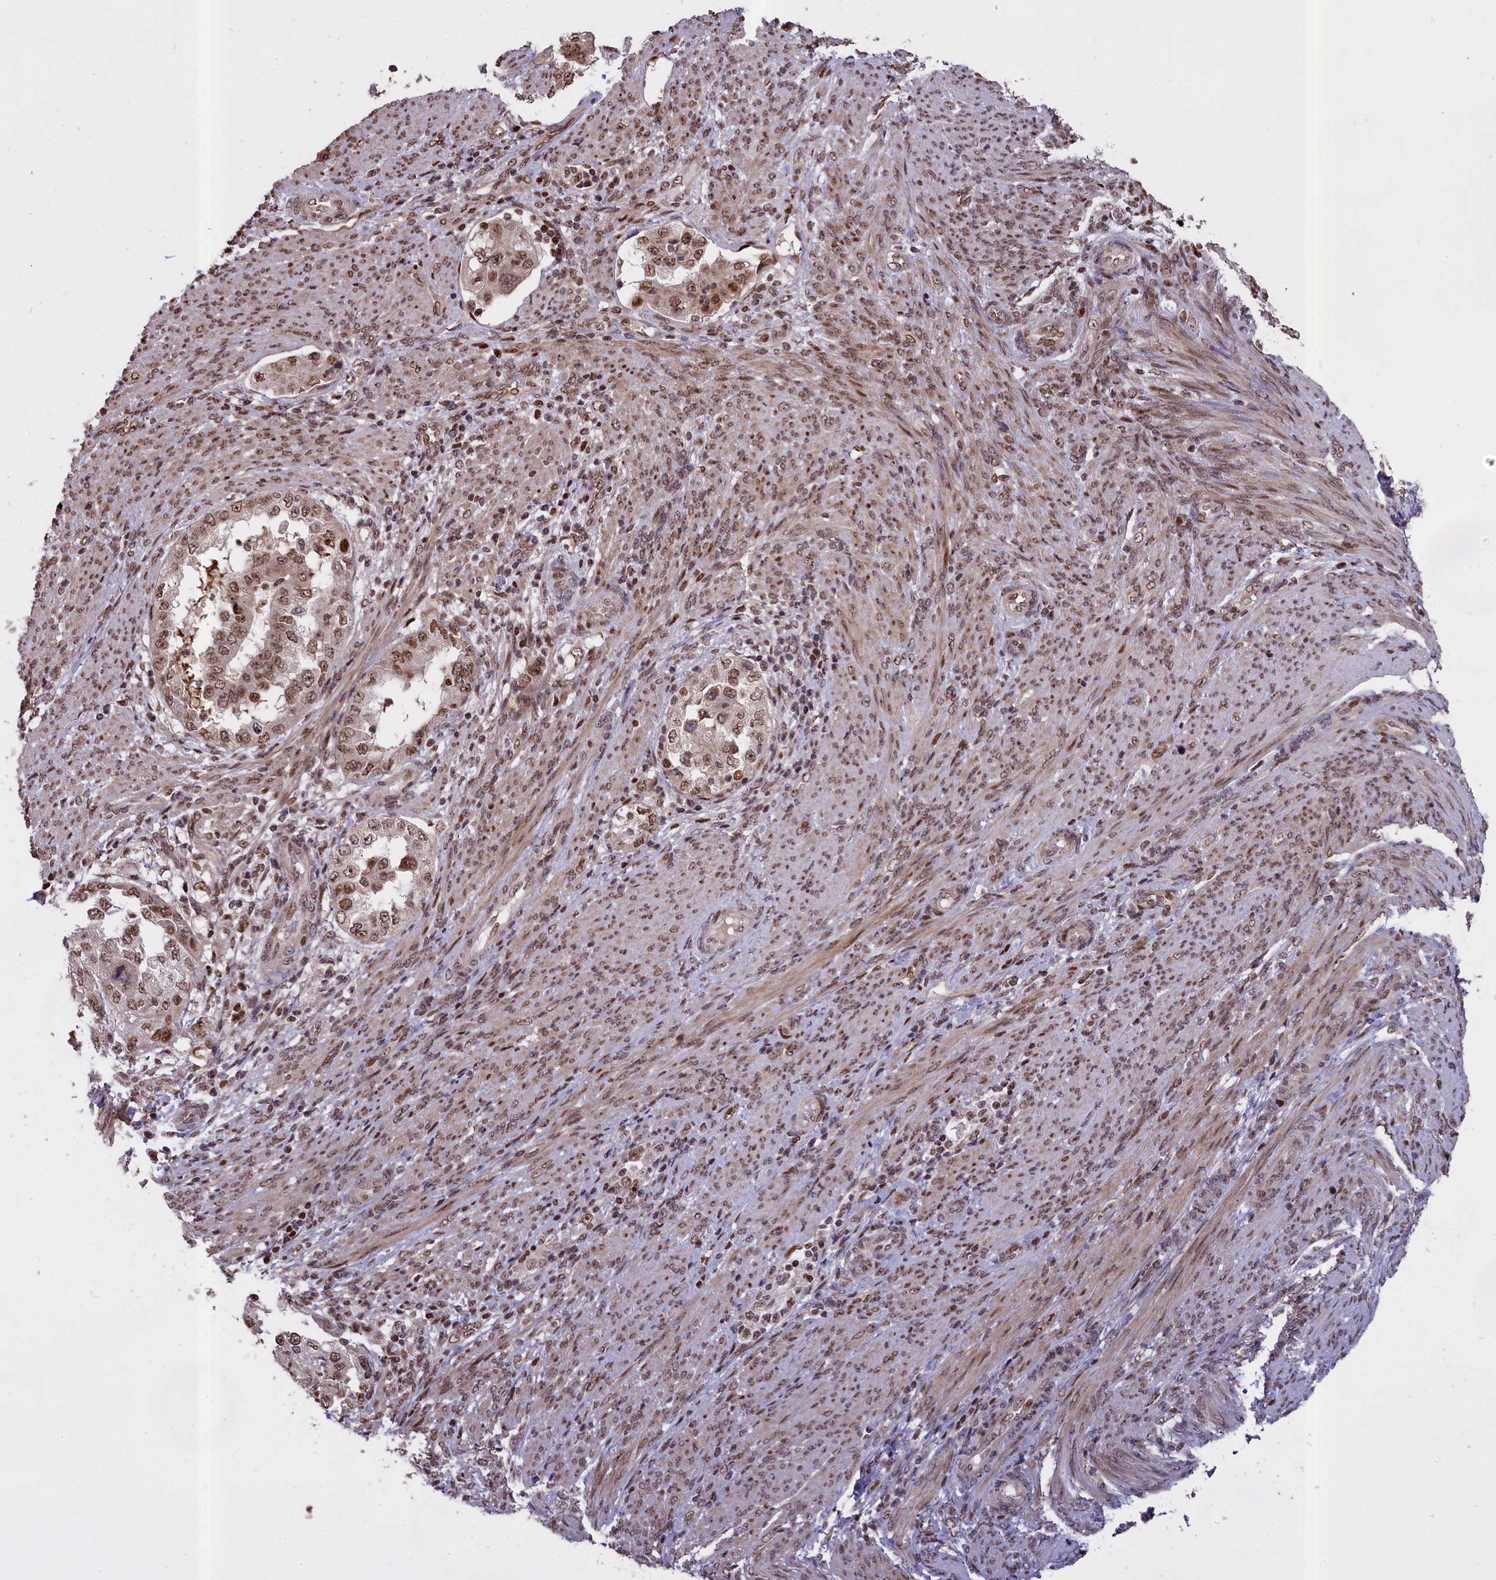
{"staining": {"intensity": "moderate", "quantity": ">75%", "location": "nuclear"}, "tissue": "endometrial cancer", "cell_type": "Tumor cells", "image_type": "cancer", "snomed": [{"axis": "morphology", "description": "Adenocarcinoma, NOS"}, {"axis": "topography", "description": "Endometrium"}], "caption": "IHC of human endometrial cancer shows medium levels of moderate nuclear expression in about >75% of tumor cells.", "gene": "RELB", "patient": {"sex": "female", "age": 85}}